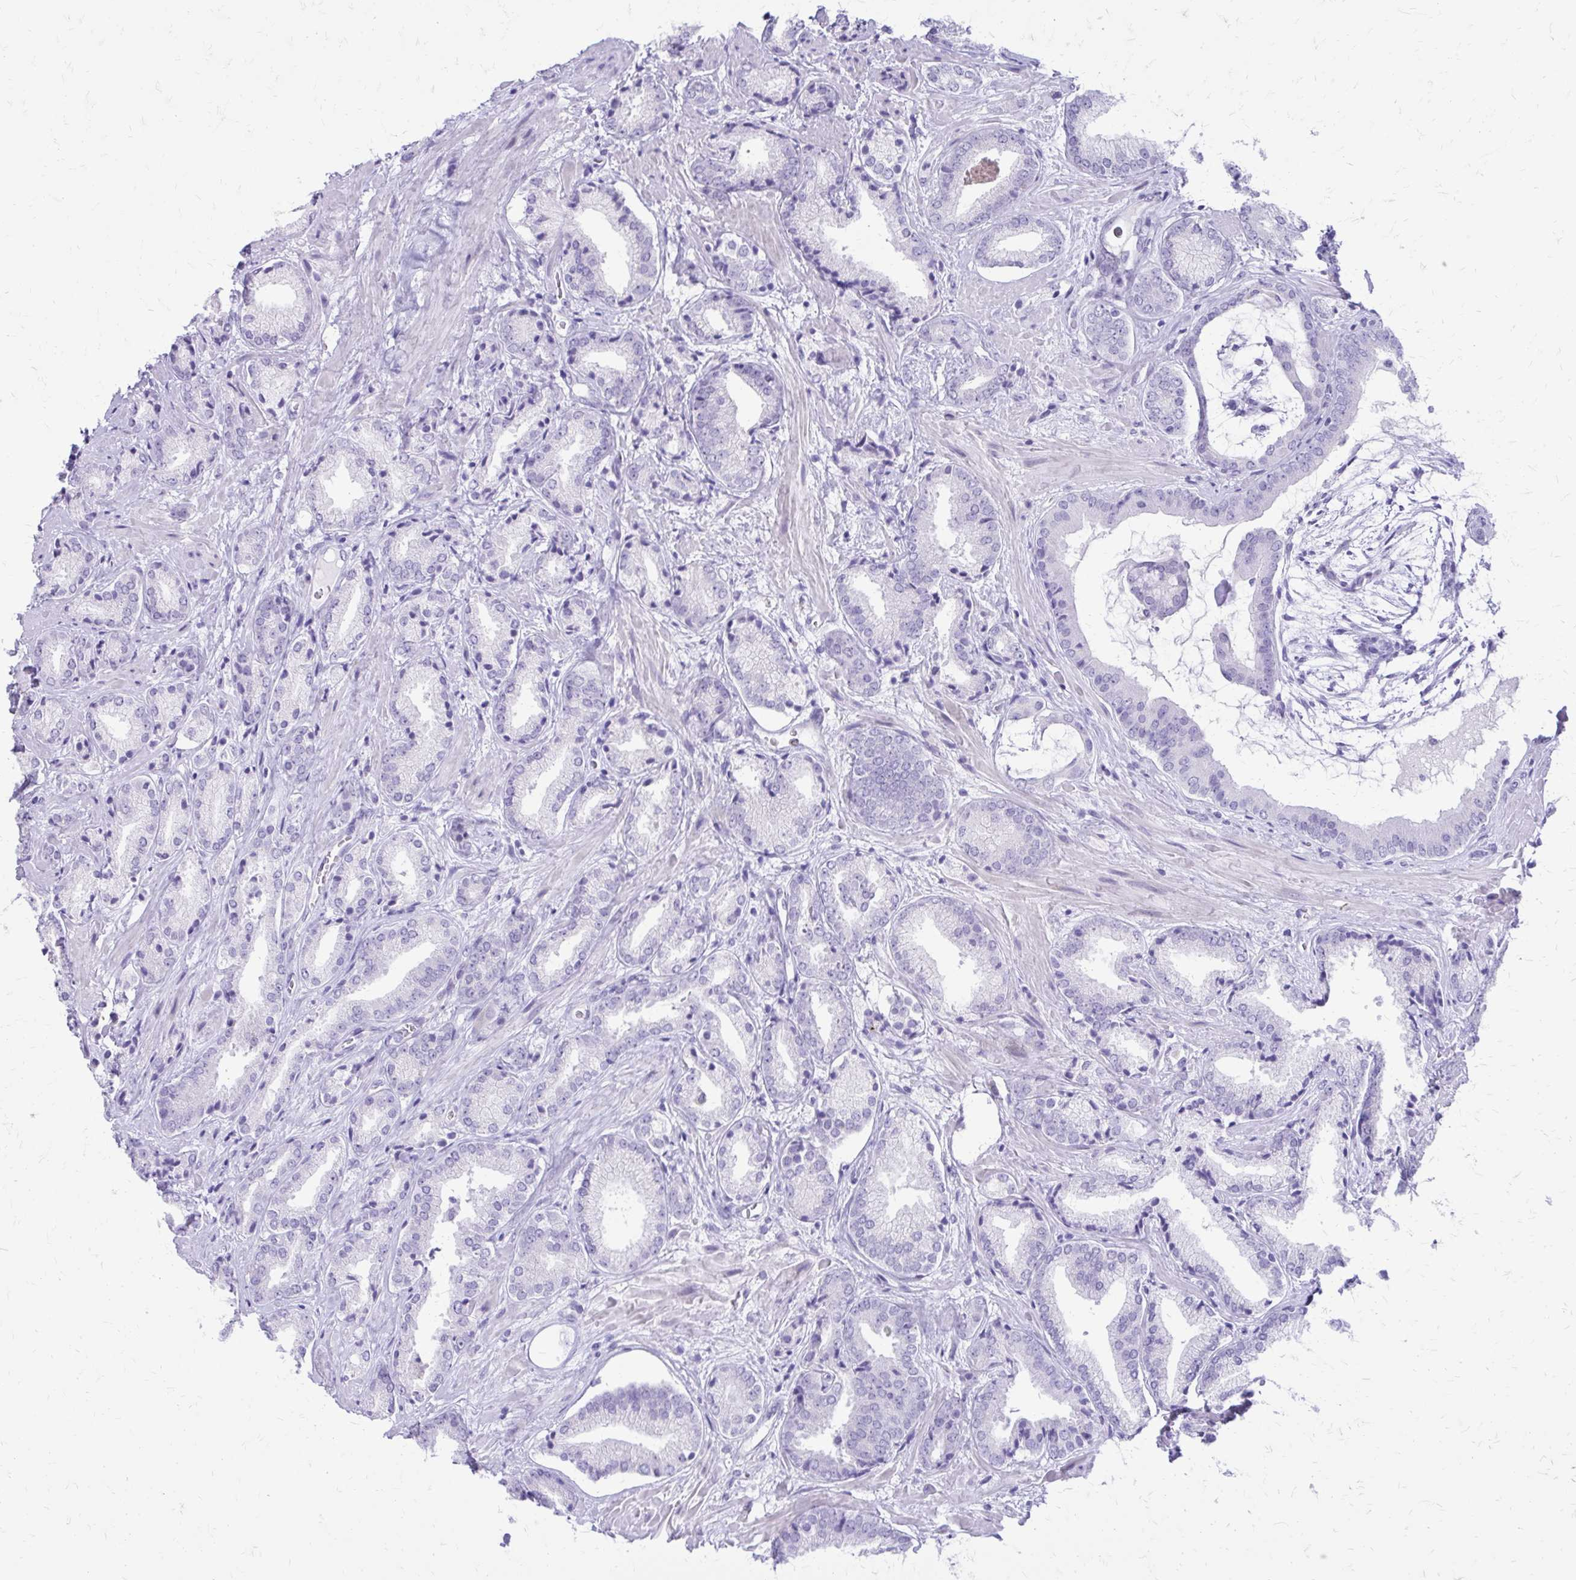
{"staining": {"intensity": "negative", "quantity": "none", "location": "none"}, "tissue": "prostate cancer", "cell_type": "Tumor cells", "image_type": "cancer", "snomed": [{"axis": "morphology", "description": "Adenocarcinoma, High grade"}, {"axis": "topography", "description": "Prostate"}], "caption": "Immunohistochemistry (IHC) micrograph of human prostate cancer (high-grade adenocarcinoma) stained for a protein (brown), which exhibits no expression in tumor cells.", "gene": "LCN15", "patient": {"sex": "male", "age": 56}}